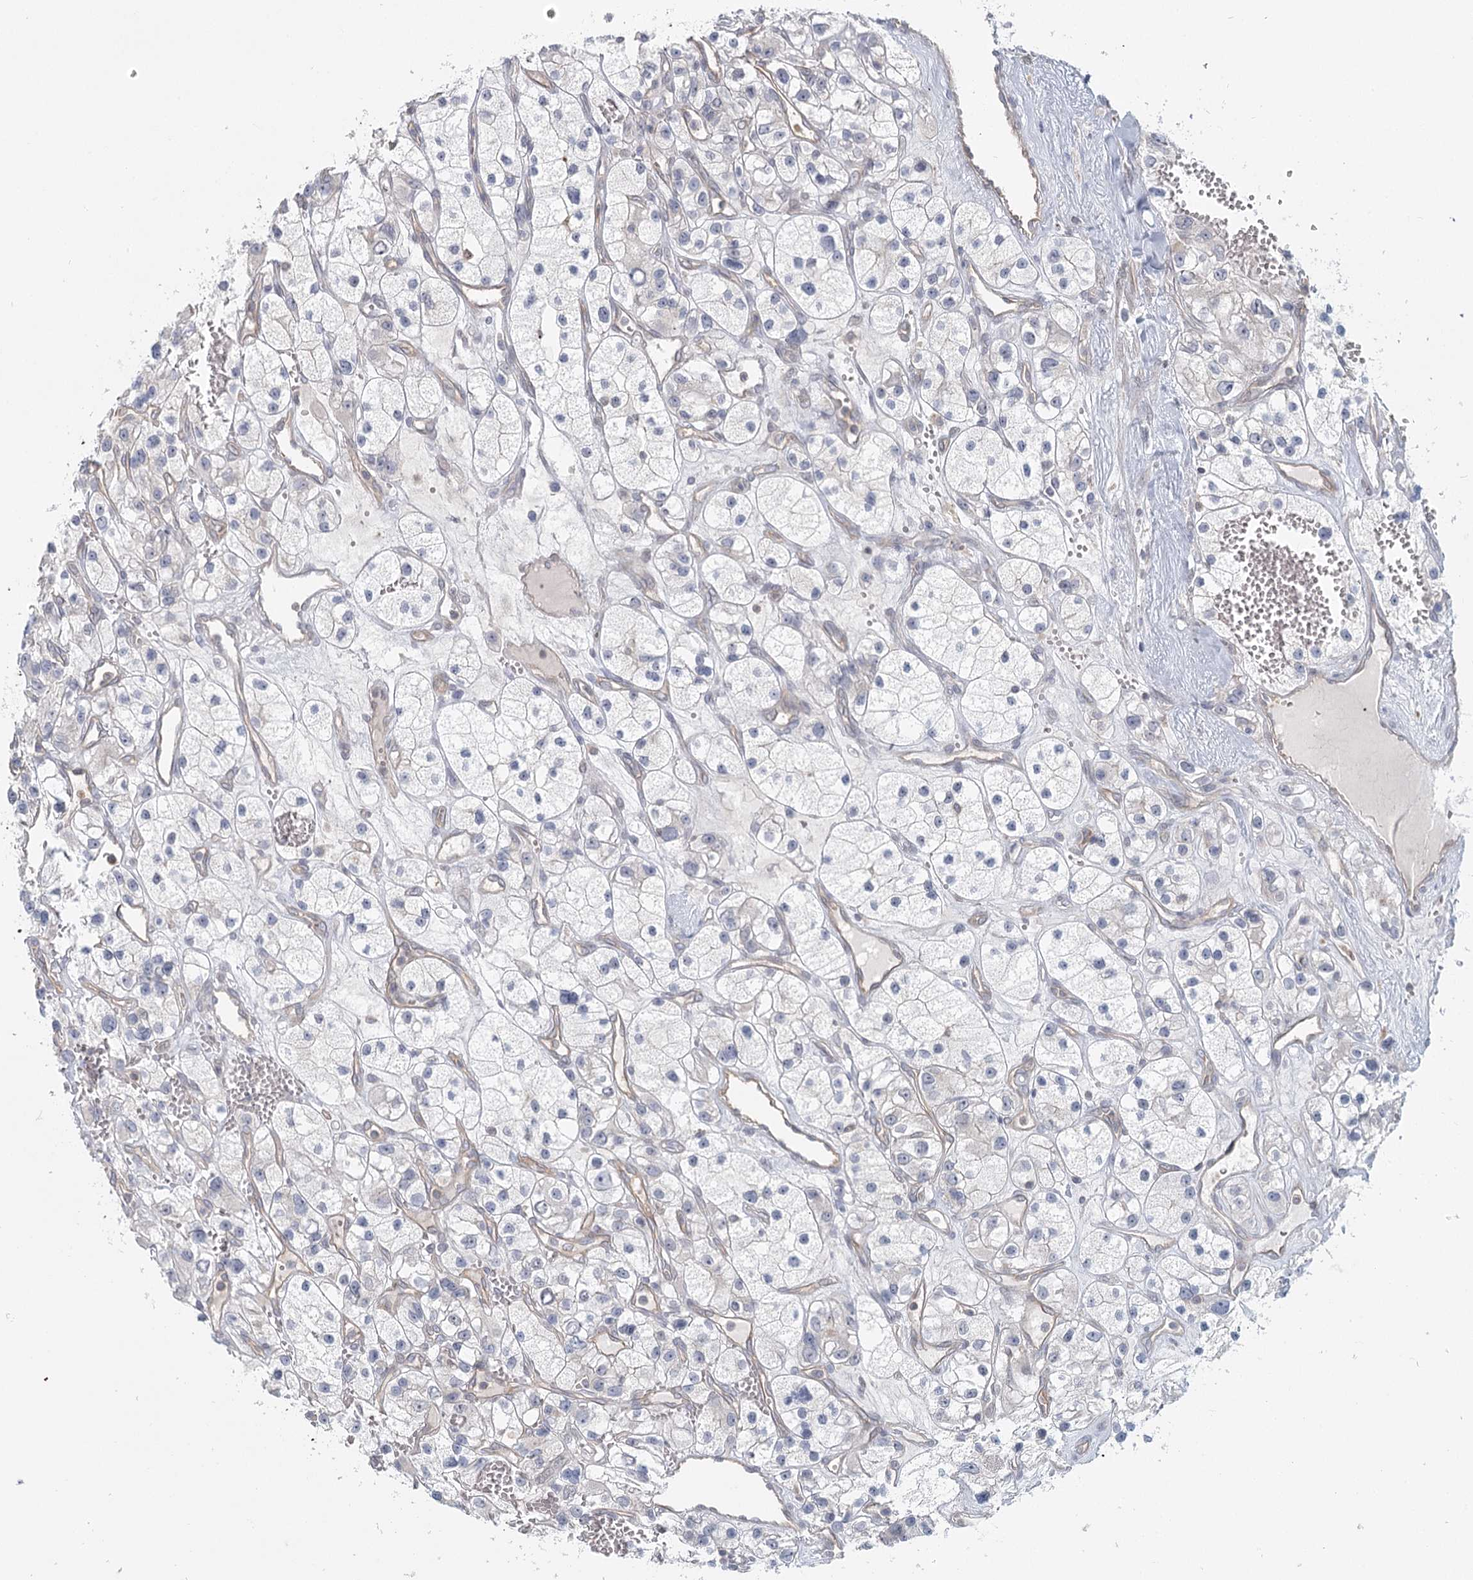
{"staining": {"intensity": "negative", "quantity": "none", "location": "none"}, "tissue": "renal cancer", "cell_type": "Tumor cells", "image_type": "cancer", "snomed": [{"axis": "morphology", "description": "Adenocarcinoma, NOS"}, {"axis": "topography", "description": "Kidney"}], "caption": "This is an immunohistochemistry micrograph of human renal cancer (adenocarcinoma). There is no staining in tumor cells.", "gene": "USP11", "patient": {"sex": "female", "age": 57}}